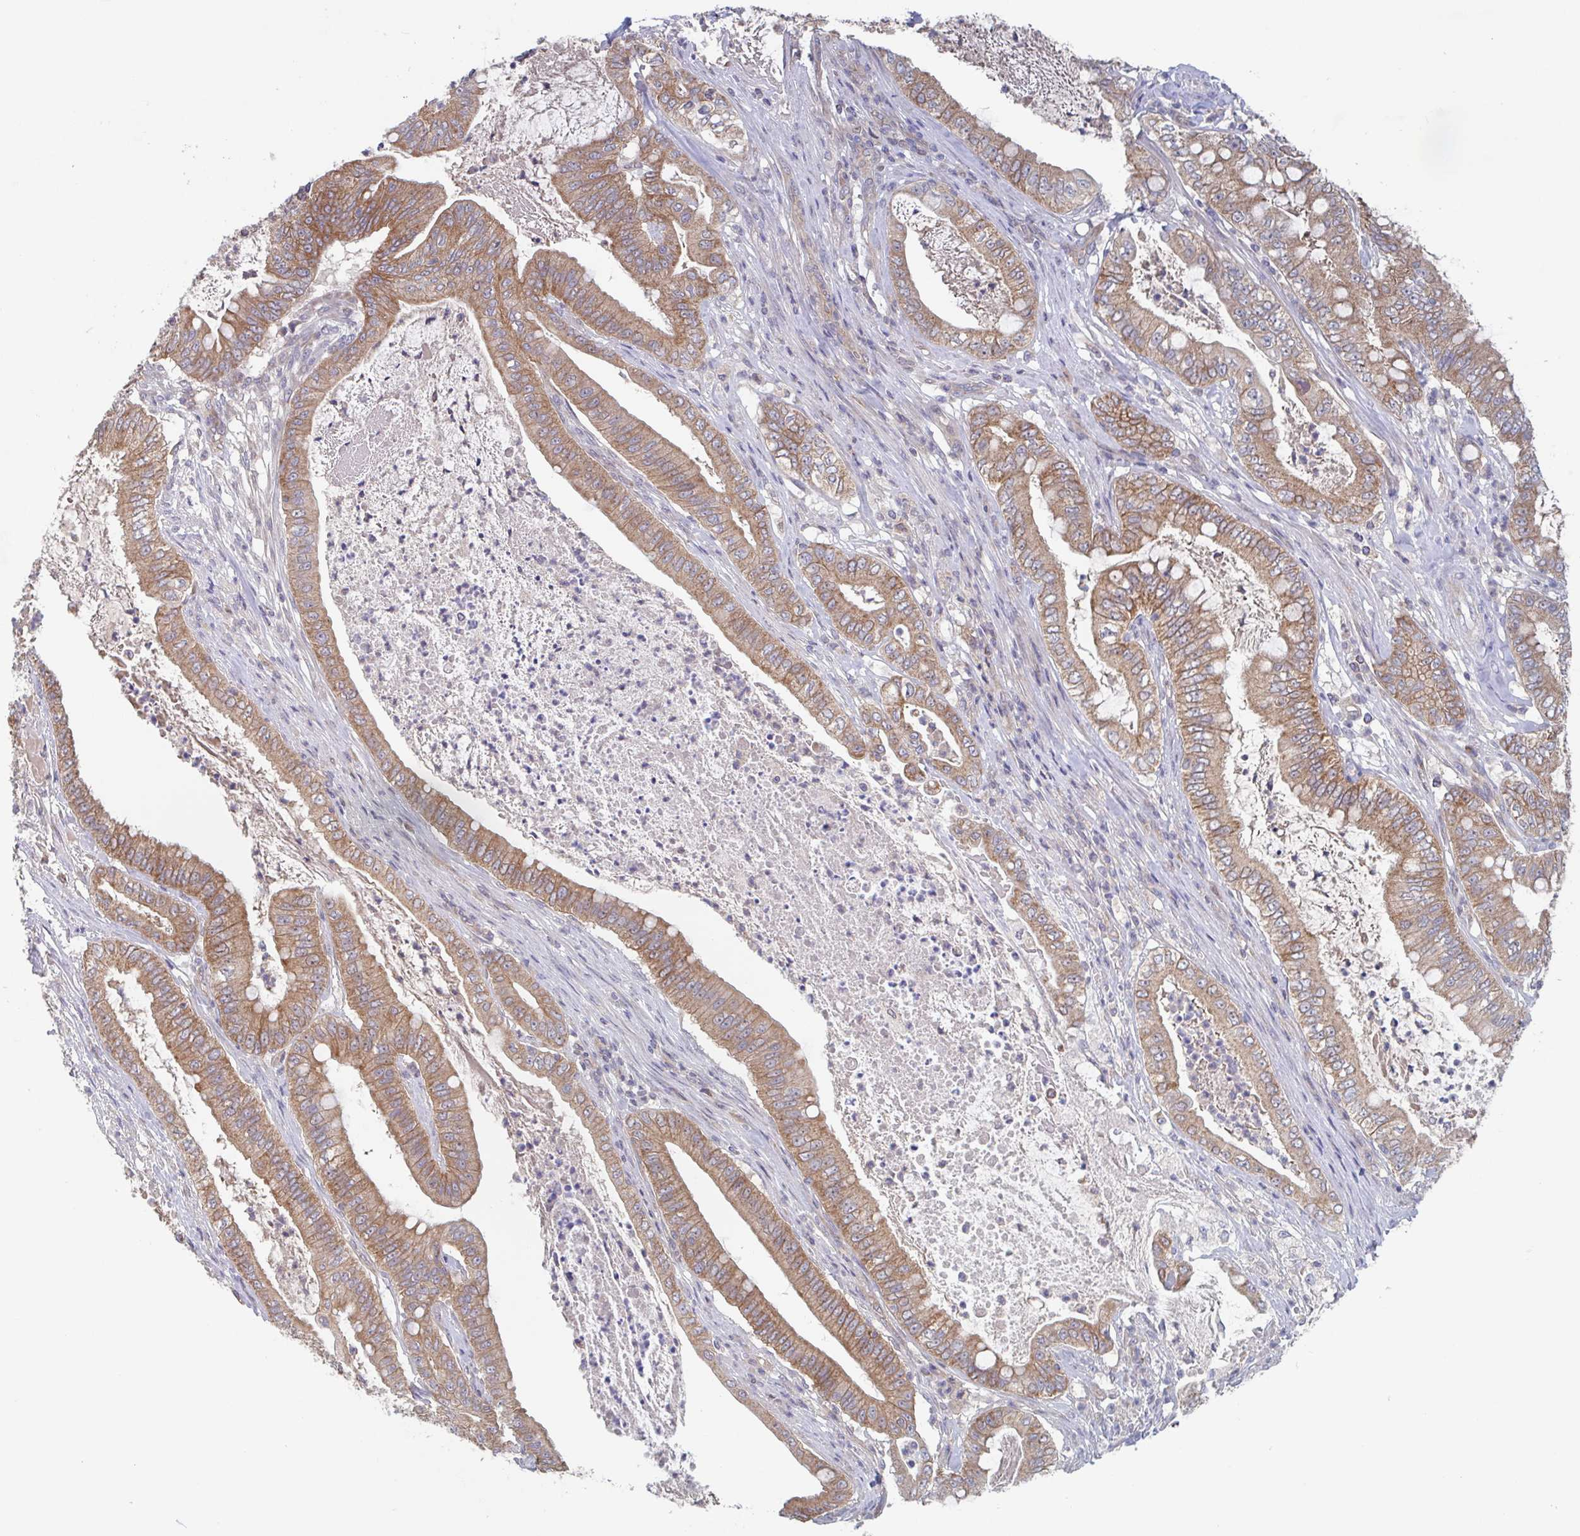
{"staining": {"intensity": "moderate", "quantity": ">75%", "location": "cytoplasmic/membranous"}, "tissue": "pancreatic cancer", "cell_type": "Tumor cells", "image_type": "cancer", "snomed": [{"axis": "morphology", "description": "Adenocarcinoma, NOS"}, {"axis": "topography", "description": "Pancreas"}], "caption": "IHC staining of adenocarcinoma (pancreatic), which demonstrates medium levels of moderate cytoplasmic/membranous expression in about >75% of tumor cells indicating moderate cytoplasmic/membranous protein expression. The staining was performed using DAB (brown) for protein detection and nuclei were counterstained in hematoxylin (blue).", "gene": "SURF1", "patient": {"sex": "male", "age": 71}}